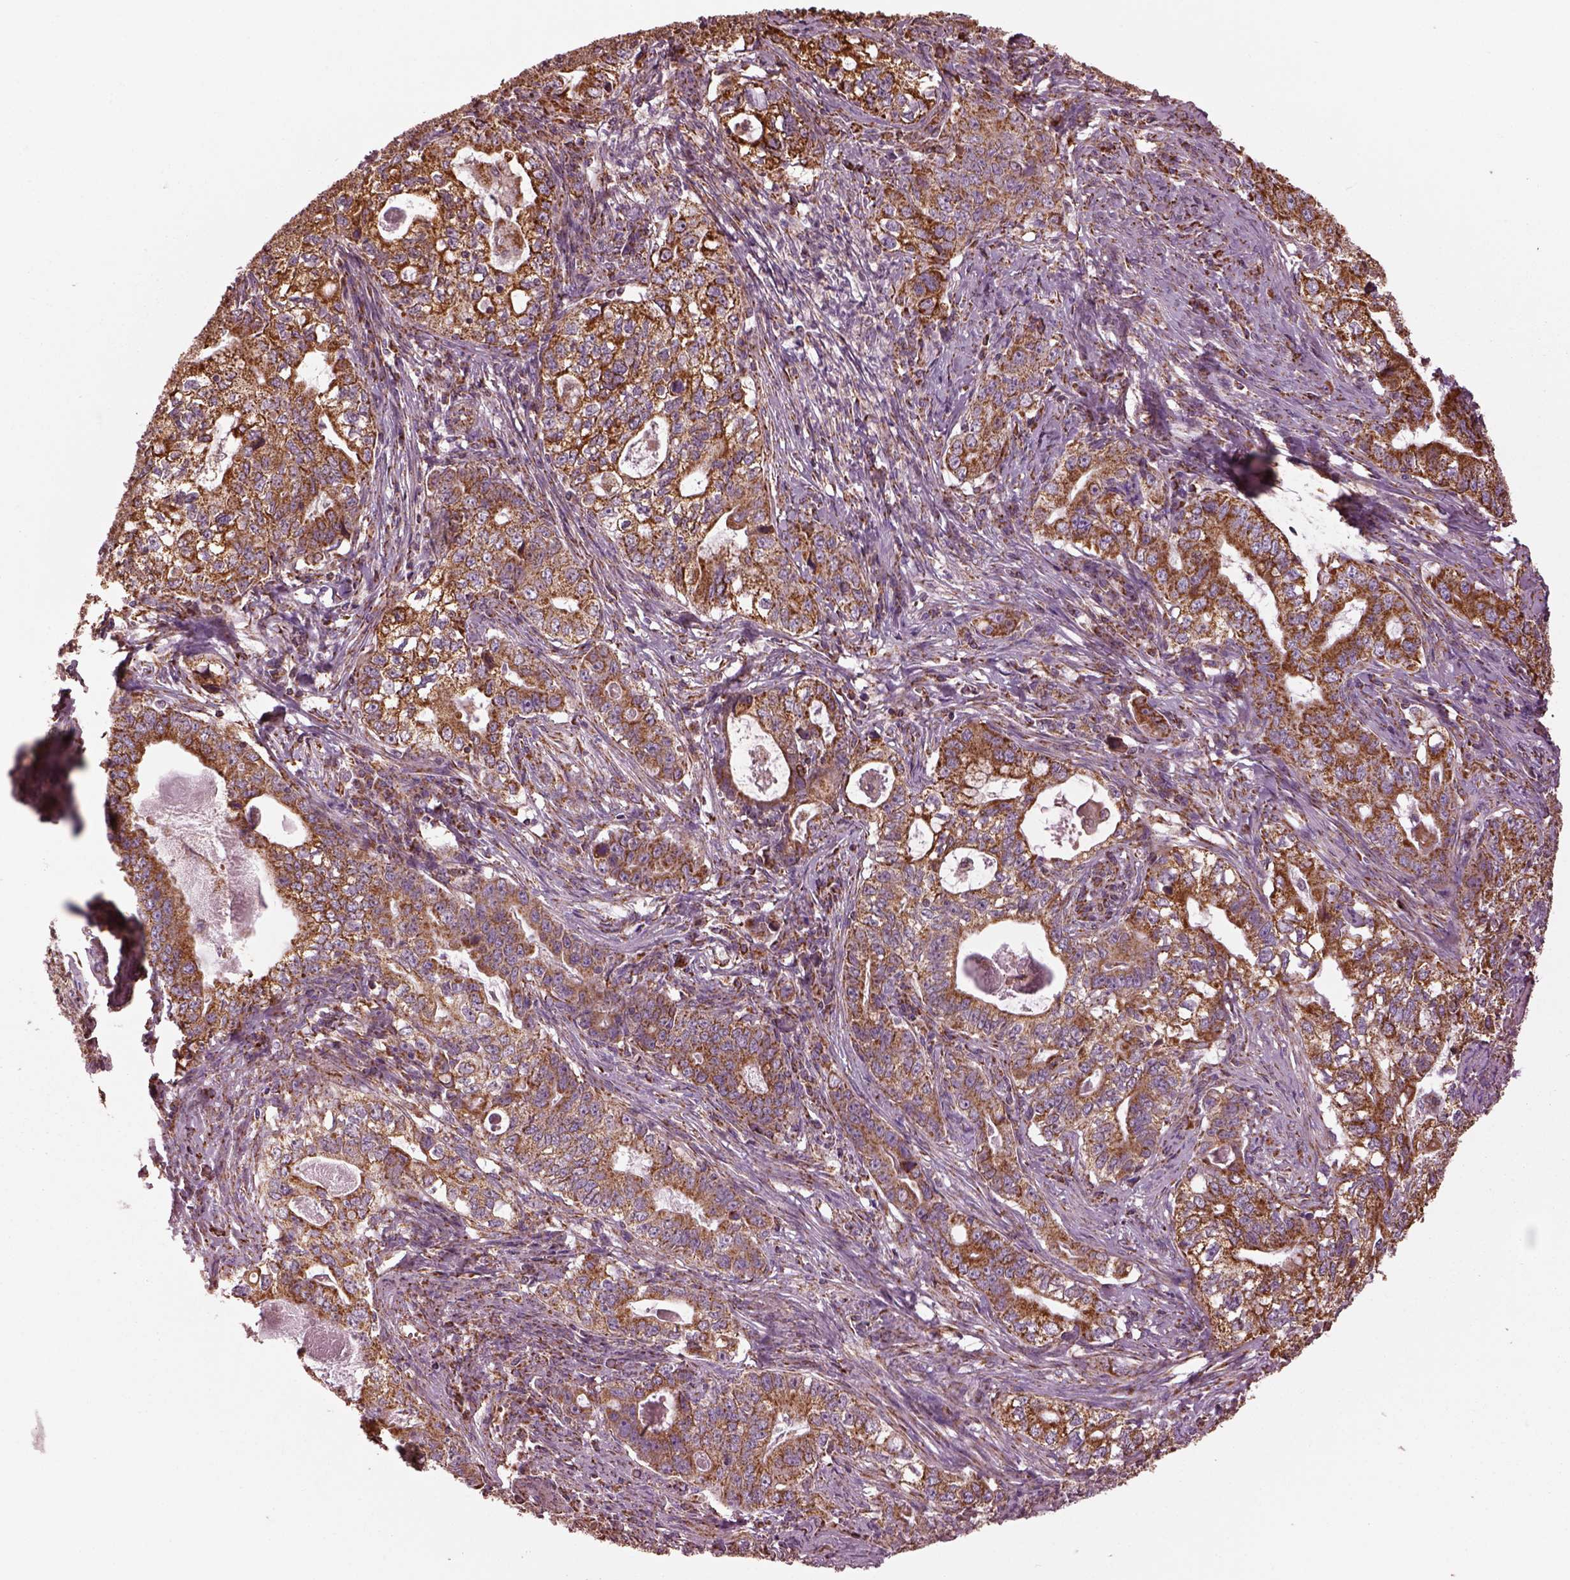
{"staining": {"intensity": "moderate", "quantity": "25%-75%", "location": "cytoplasmic/membranous"}, "tissue": "stomach cancer", "cell_type": "Tumor cells", "image_type": "cancer", "snomed": [{"axis": "morphology", "description": "Adenocarcinoma, NOS"}, {"axis": "topography", "description": "Stomach, lower"}], "caption": "Immunohistochemistry (DAB (3,3'-diaminobenzidine)) staining of human stomach adenocarcinoma reveals moderate cytoplasmic/membranous protein positivity in about 25%-75% of tumor cells.", "gene": "TMEM254", "patient": {"sex": "female", "age": 72}}